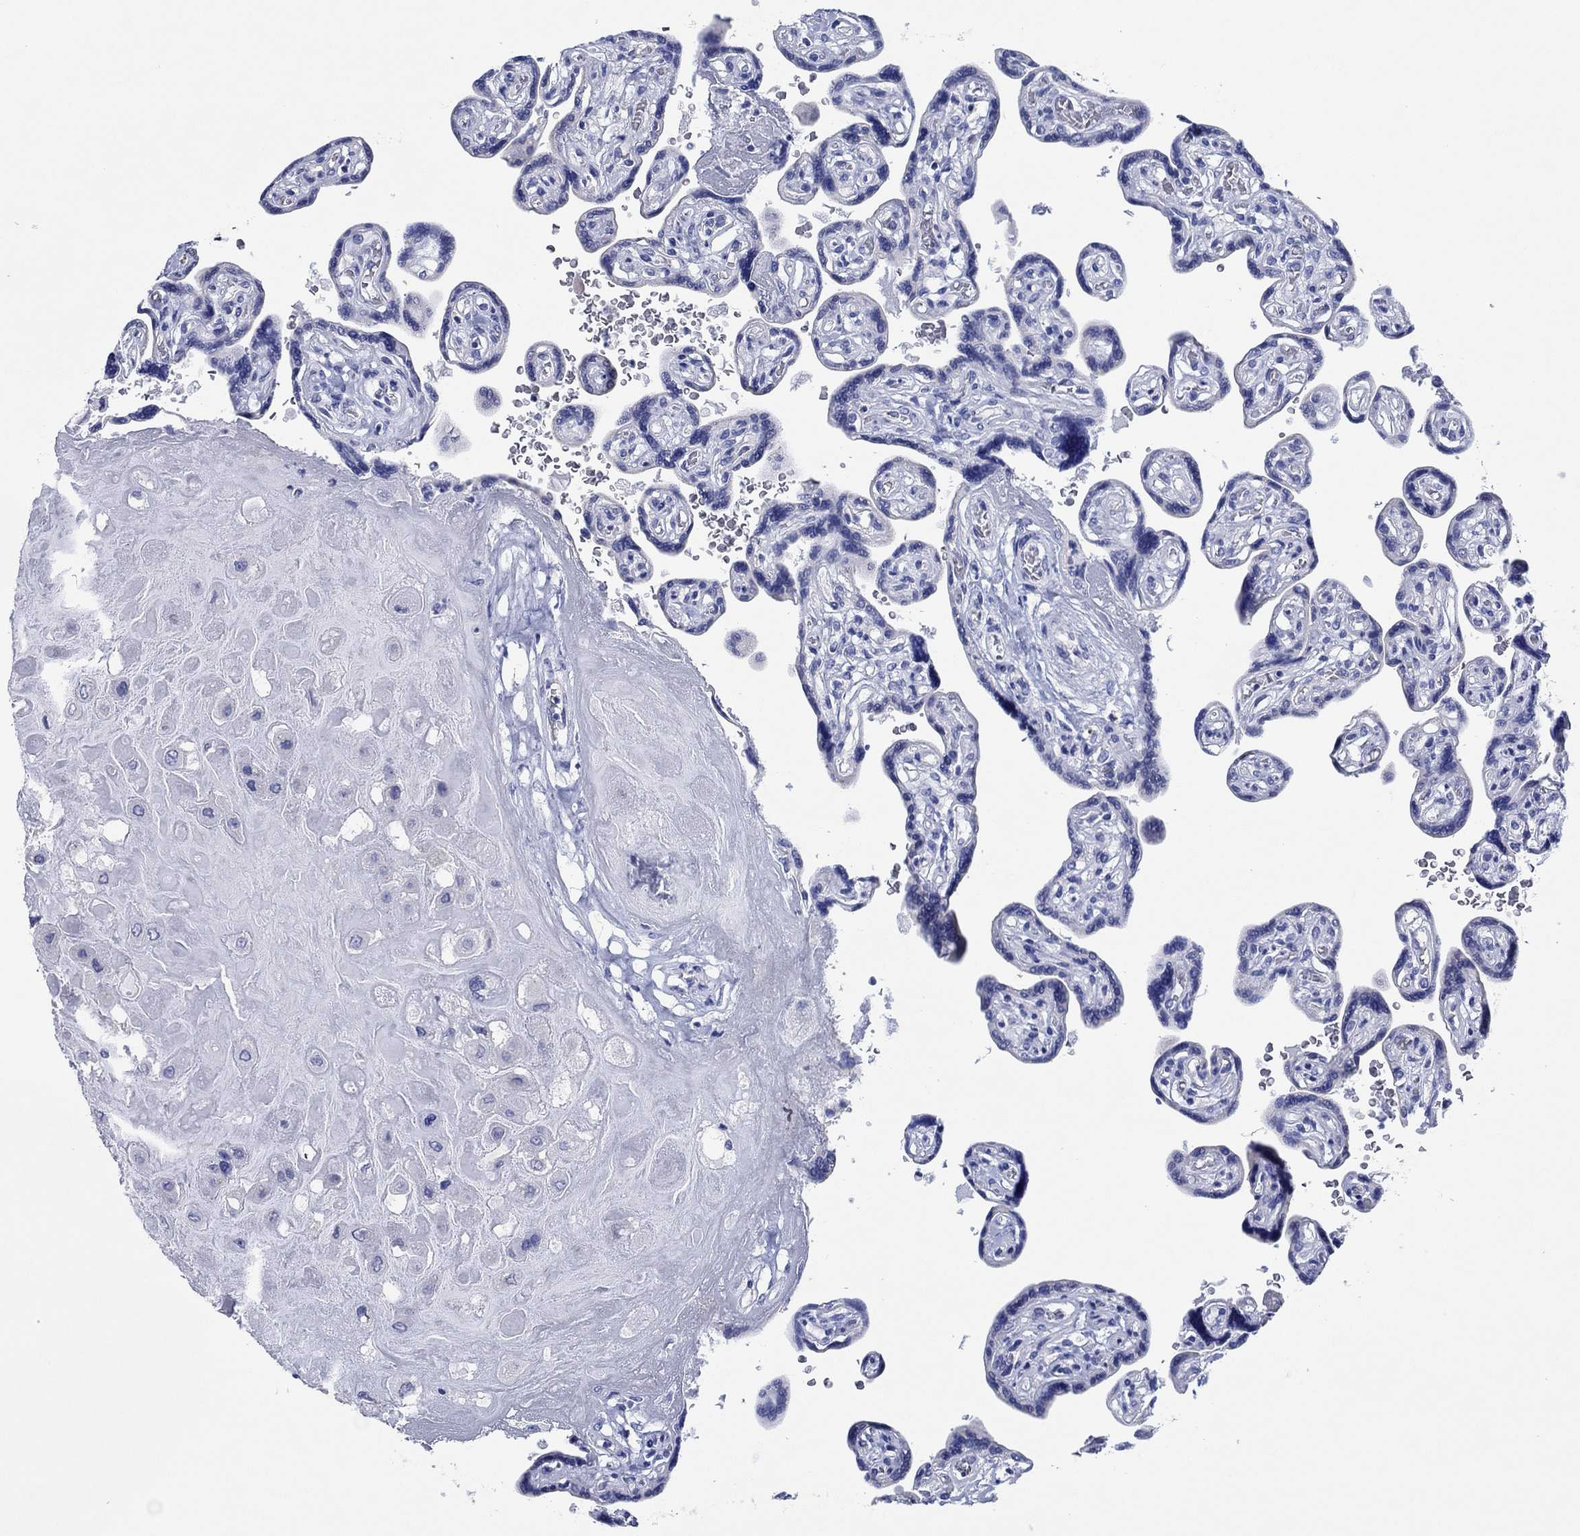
{"staining": {"intensity": "negative", "quantity": "none", "location": "none"}, "tissue": "placenta", "cell_type": "Decidual cells", "image_type": "normal", "snomed": [{"axis": "morphology", "description": "Normal tissue, NOS"}, {"axis": "topography", "description": "Placenta"}], "caption": "DAB (3,3'-diaminobenzidine) immunohistochemical staining of normal human placenta displays no significant positivity in decidual cells. (Brightfield microscopy of DAB (3,3'-diaminobenzidine) immunohistochemistry (IHC) at high magnification).", "gene": "HCRT", "patient": {"sex": "female", "age": 32}}